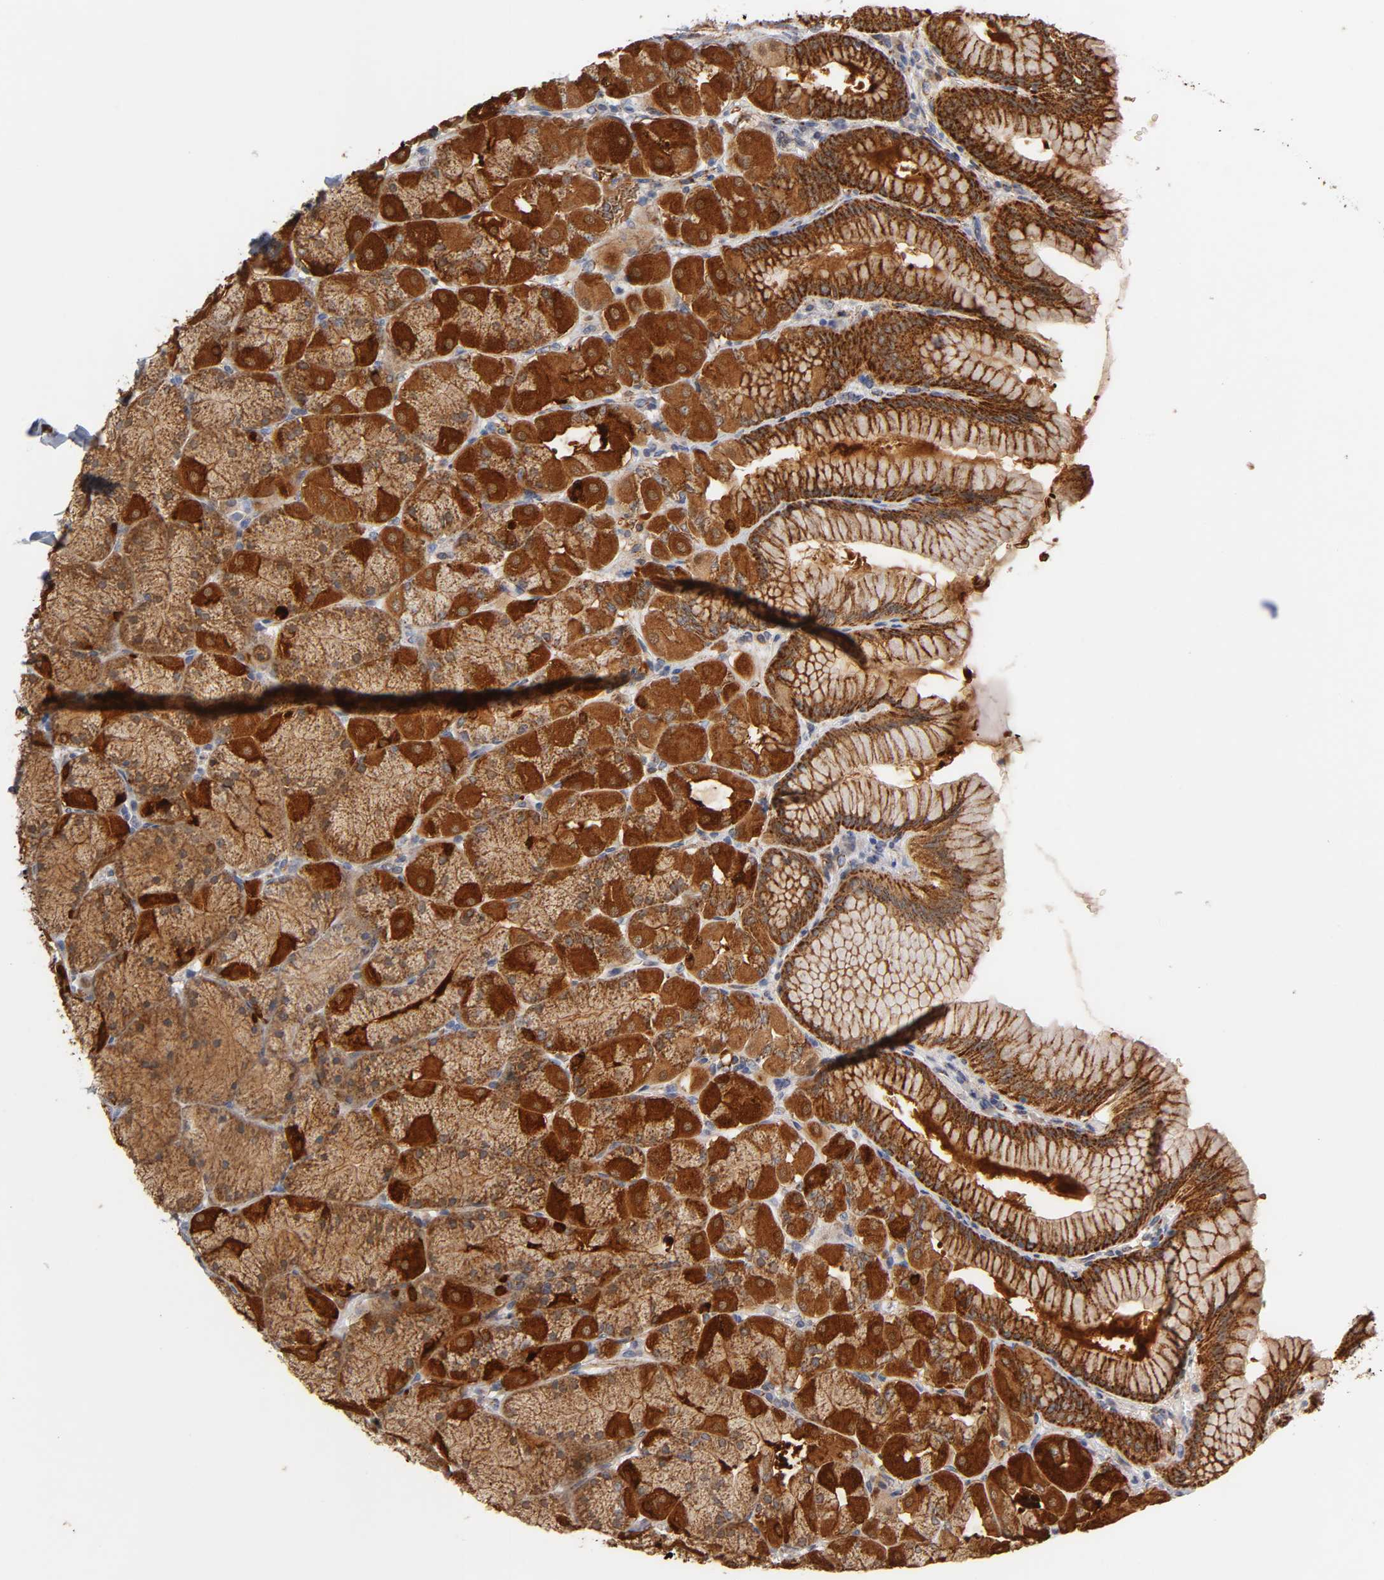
{"staining": {"intensity": "strong", "quantity": ">75%", "location": "cytoplasmic/membranous"}, "tissue": "stomach", "cell_type": "Glandular cells", "image_type": "normal", "snomed": [{"axis": "morphology", "description": "Normal tissue, NOS"}, {"axis": "topography", "description": "Stomach, upper"}], "caption": "Immunohistochemistry of unremarkable stomach demonstrates high levels of strong cytoplasmic/membranous expression in about >75% of glandular cells. The protein is stained brown, and the nuclei are stained in blue (DAB IHC with brightfield microscopy, high magnification).", "gene": "ISG15", "patient": {"sex": "female", "age": 56}}